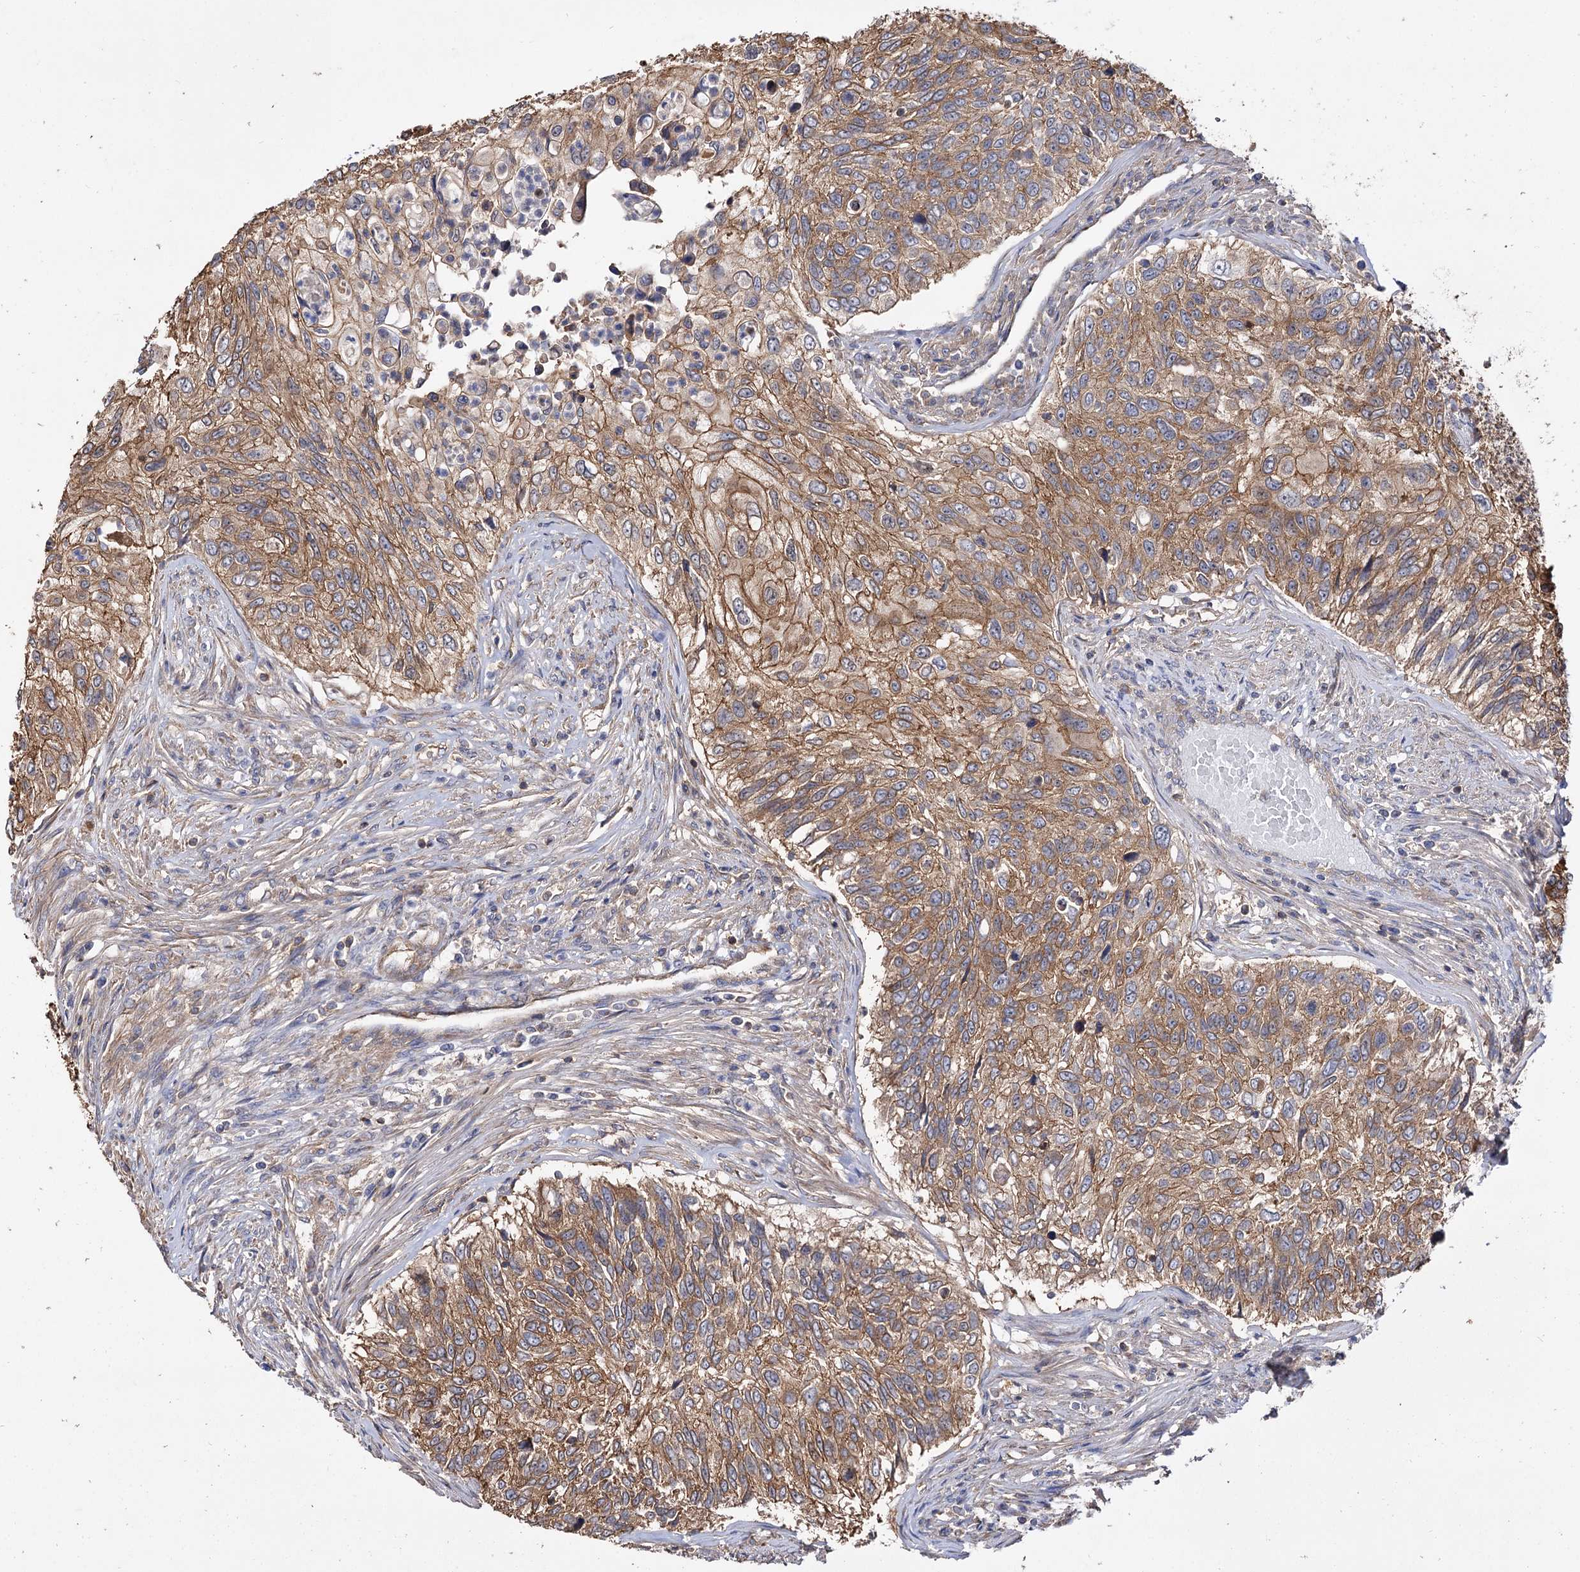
{"staining": {"intensity": "moderate", "quantity": ">75%", "location": "cytoplasmic/membranous"}, "tissue": "urothelial cancer", "cell_type": "Tumor cells", "image_type": "cancer", "snomed": [{"axis": "morphology", "description": "Urothelial carcinoma, High grade"}, {"axis": "topography", "description": "Urinary bladder"}], "caption": "Urothelial cancer stained for a protein (brown) exhibits moderate cytoplasmic/membranous positive positivity in approximately >75% of tumor cells.", "gene": "IDI1", "patient": {"sex": "female", "age": 60}}